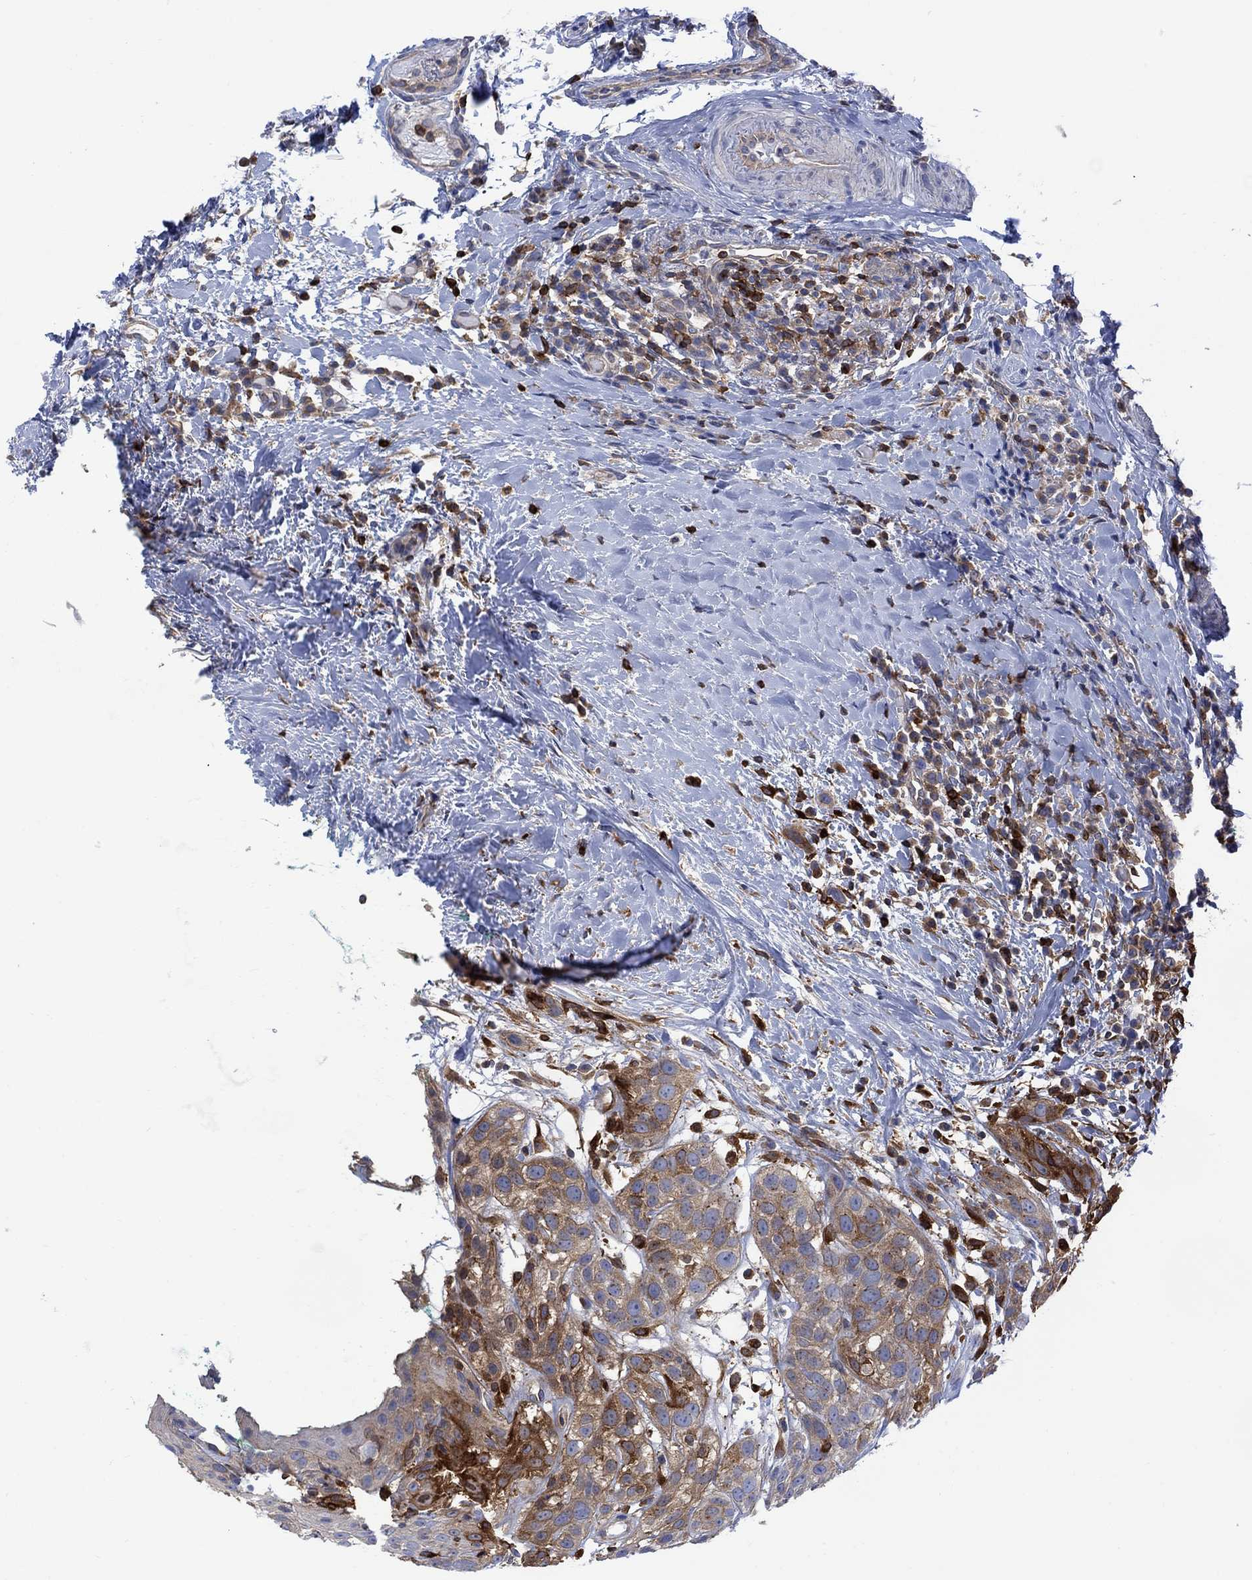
{"staining": {"intensity": "moderate", "quantity": "<25%", "location": "cytoplasmic/membranous"}, "tissue": "head and neck cancer", "cell_type": "Tumor cells", "image_type": "cancer", "snomed": [{"axis": "morphology", "description": "Normal tissue, NOS"}, {"axis": "morphology", "description": "Squamous cell carcinoma, NOS"}, {"axis": "topography", "description": "Oral tissue"}, {"axis": "topography", "description": "Salivary gland"}, {"axis": "topography", "description": "Head-Neck"}], "caption": "This is an image of IHC staining of head and neck cancer (squamous cell carcinoma), which shows moderate staining in the cytoplasmic/membranous of tumor cells.", "gene": "GBP5", "patient": {"sex": "female", "age": 62}}